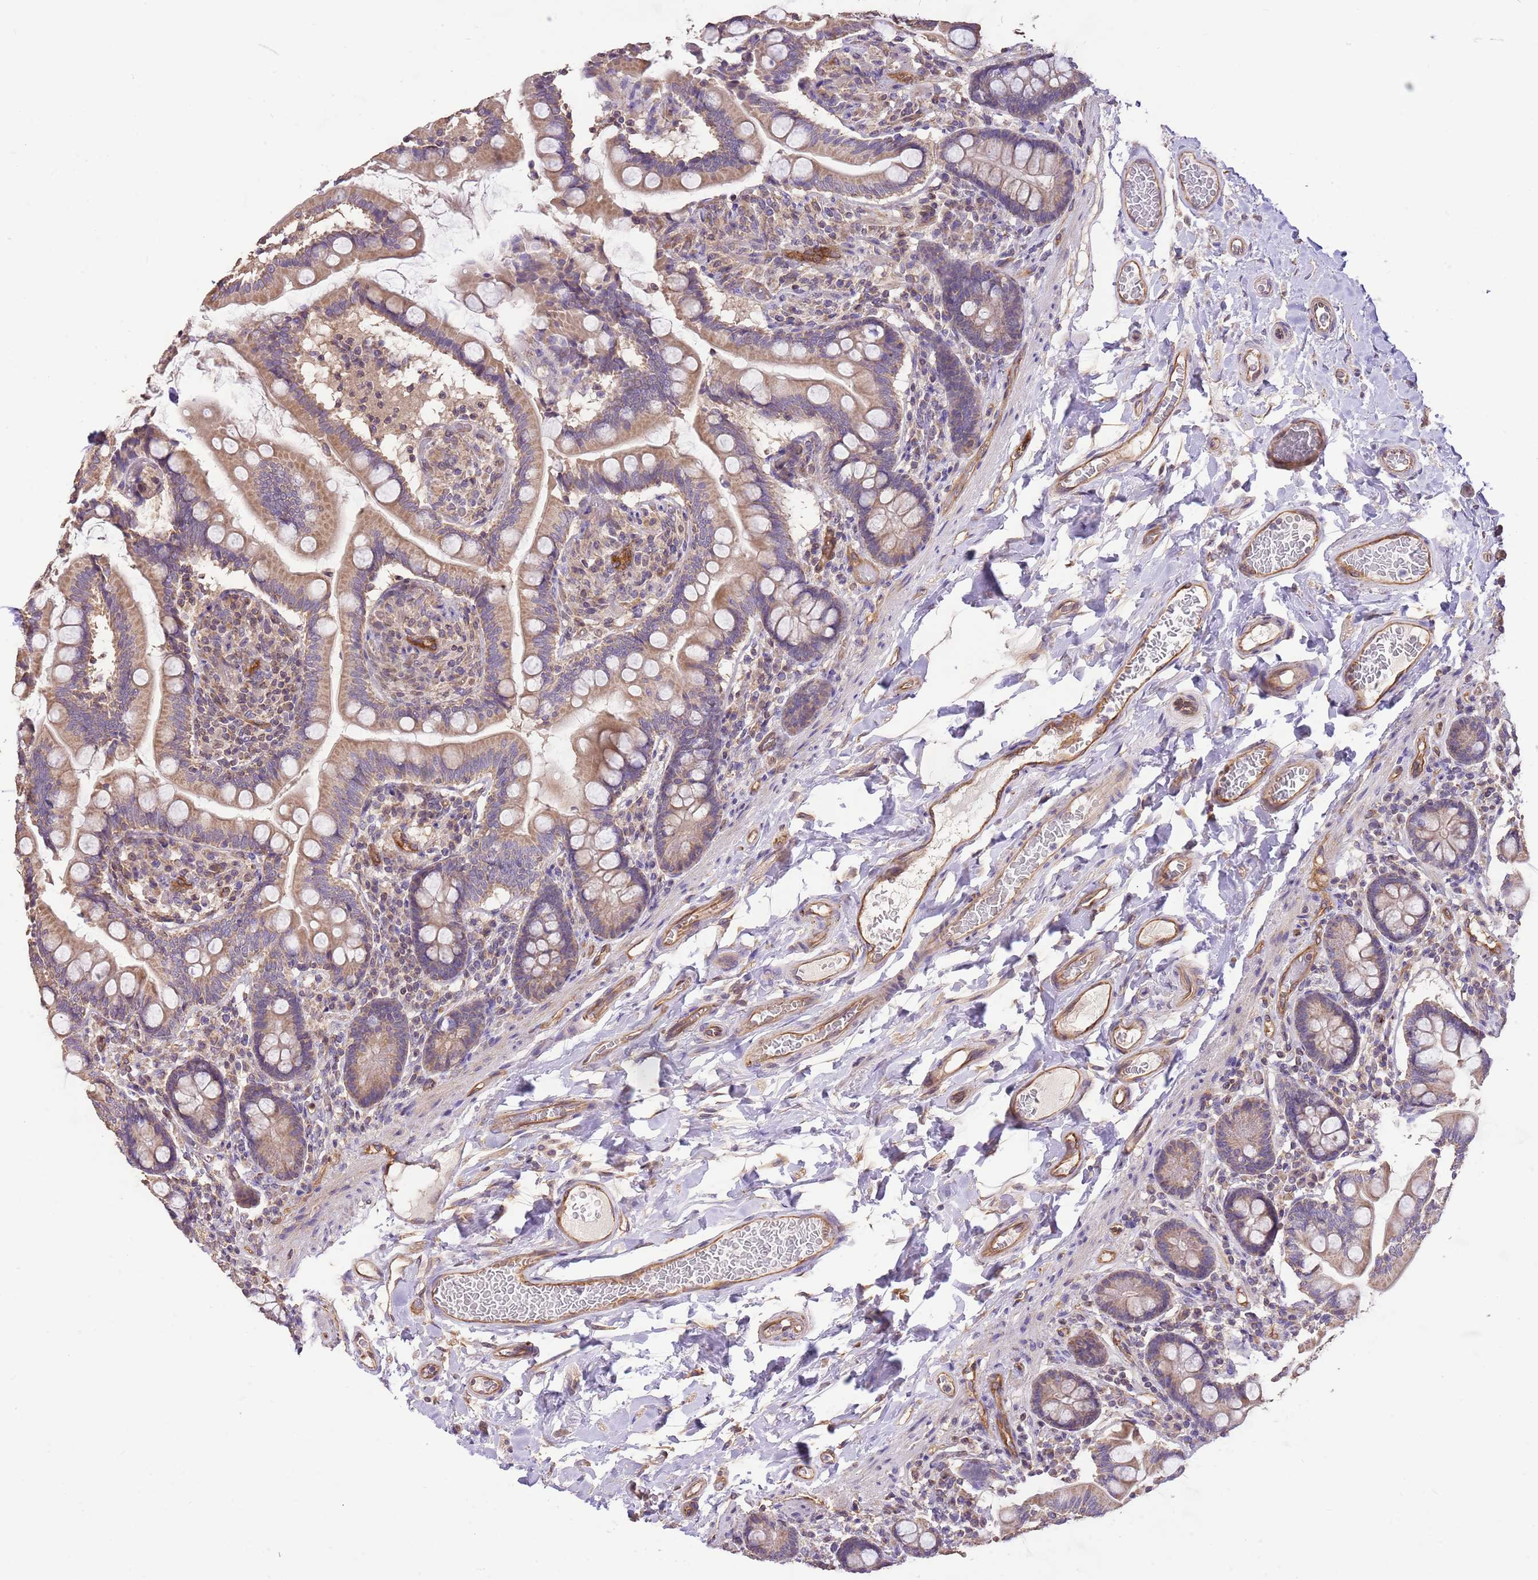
{"staining": {"intensity": "moderate", "quantity": ">75%", "location": "cytoplasmic/membranous"}, "tissue": "small intestine", "cell_type": "Glandular cells", "image_type": "normal", "snomed": [{"axis": "morphology", "description": "Normal tissue, NOS"}, {"axis": "topography", "description": "Small intestine"}], "caption": "Brown immunohistochemical staining in unremarkable human small intestine demonstrates moderate cytoplasmic/membranous staining in approximately >75% of glandular cells. (DAB IHC, brown staining for protein, blue staining for nuclei).", "gene": "DOCK9", "patient": {"sex": "female", "age": 64}}